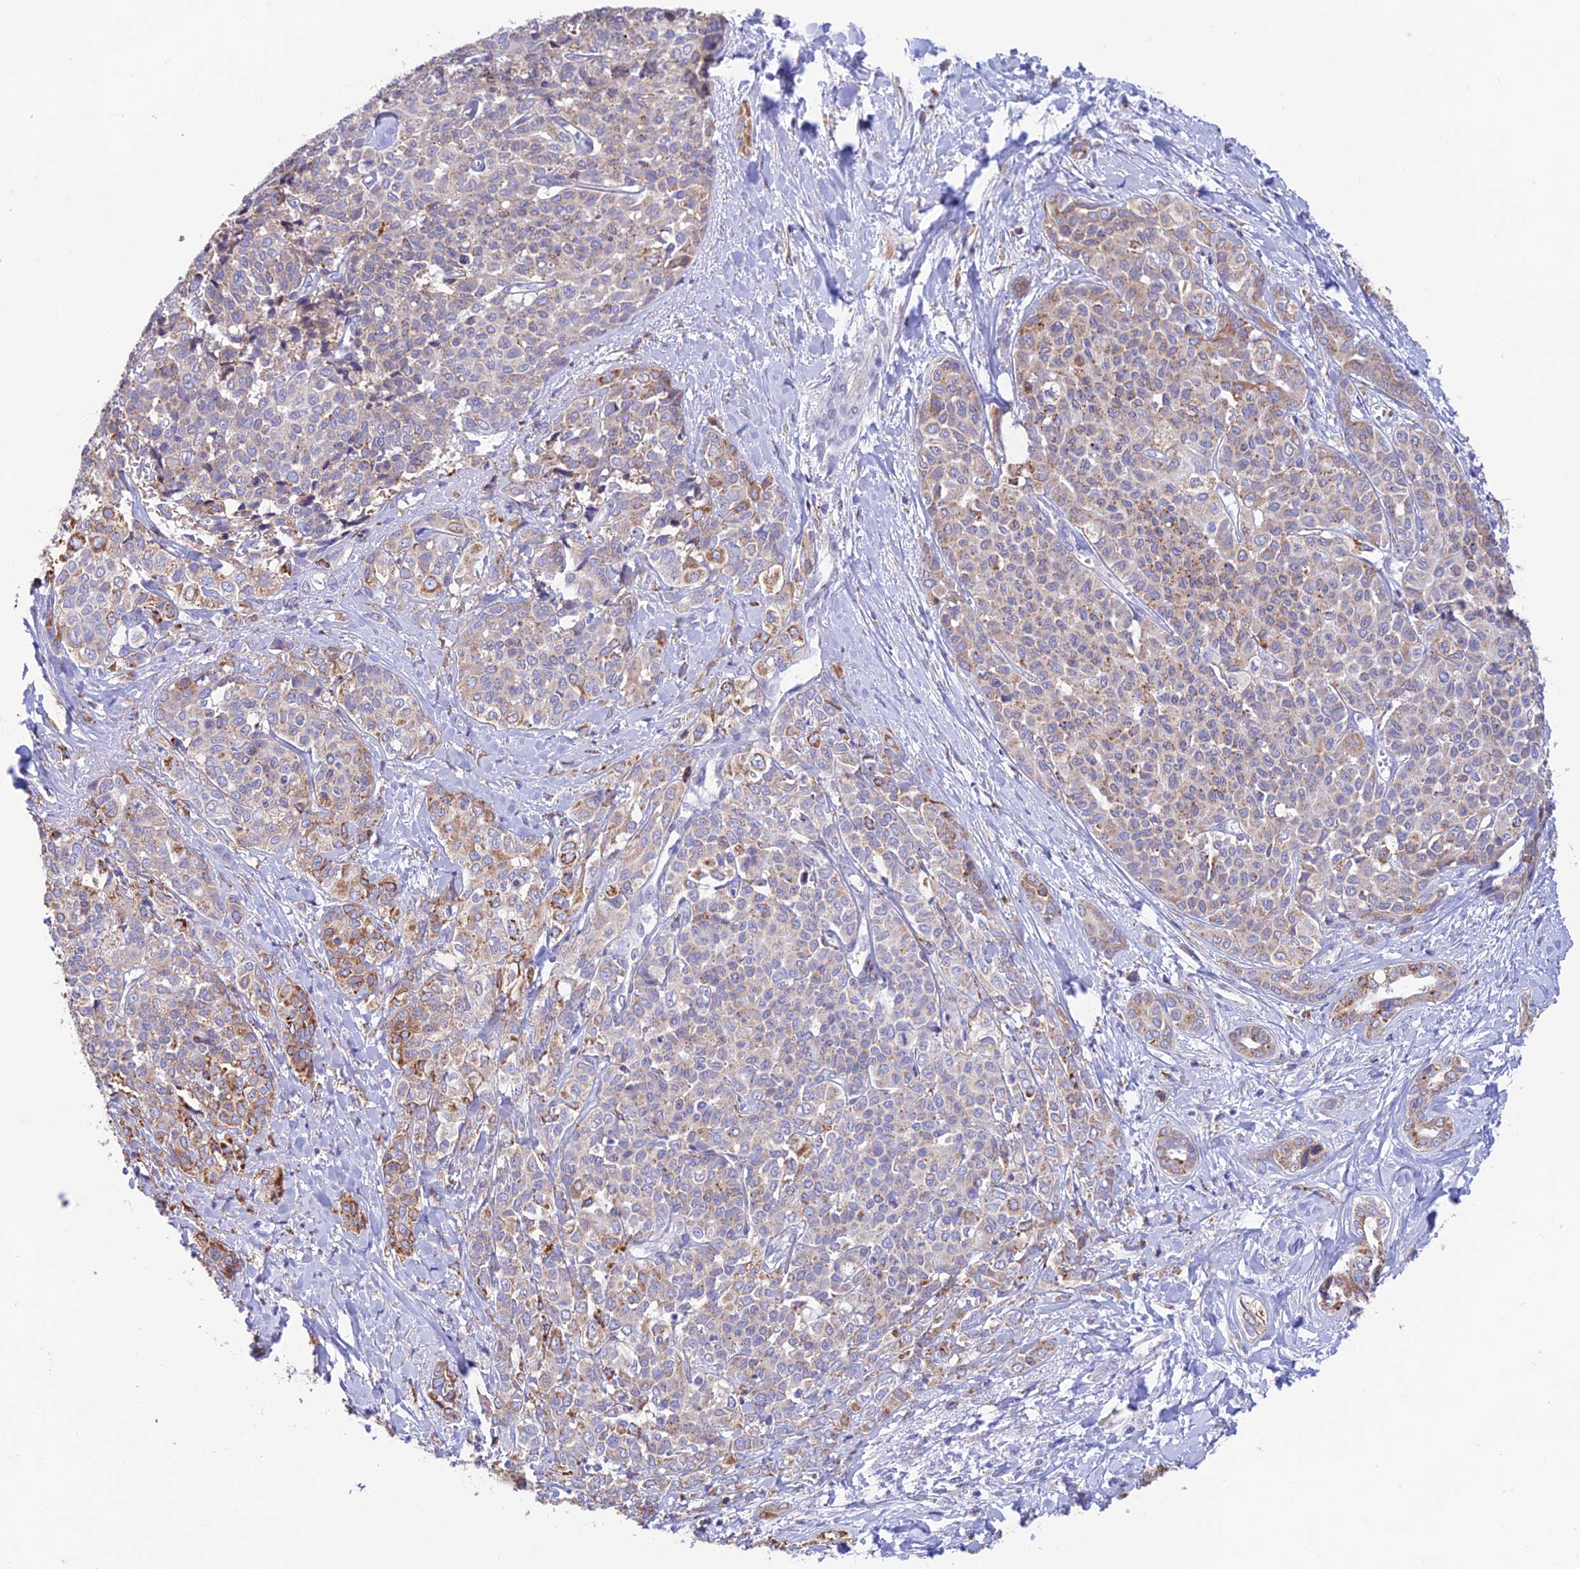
{"staining": {"intensity": "moderate", "quantity": "<25%", "location": "cytoplasmic/membranous"}, "tissue": "liver cancer", "cell_type": "Tumor cells", "image_type": "cancer", "snomed": [{"axis": "morphology", "description": "Cholangiocarcinoma"}, {"axis": "topography", "description": "Liver"}], "caption": "IHC of human cholangiocarcinoma (liver) demonstrates low levels of moderate cytoplasmic/membranous staining in about <25% of tumor cells.", "gene": "VKORC1", "patient": {"sex": "female", "age": 77}}